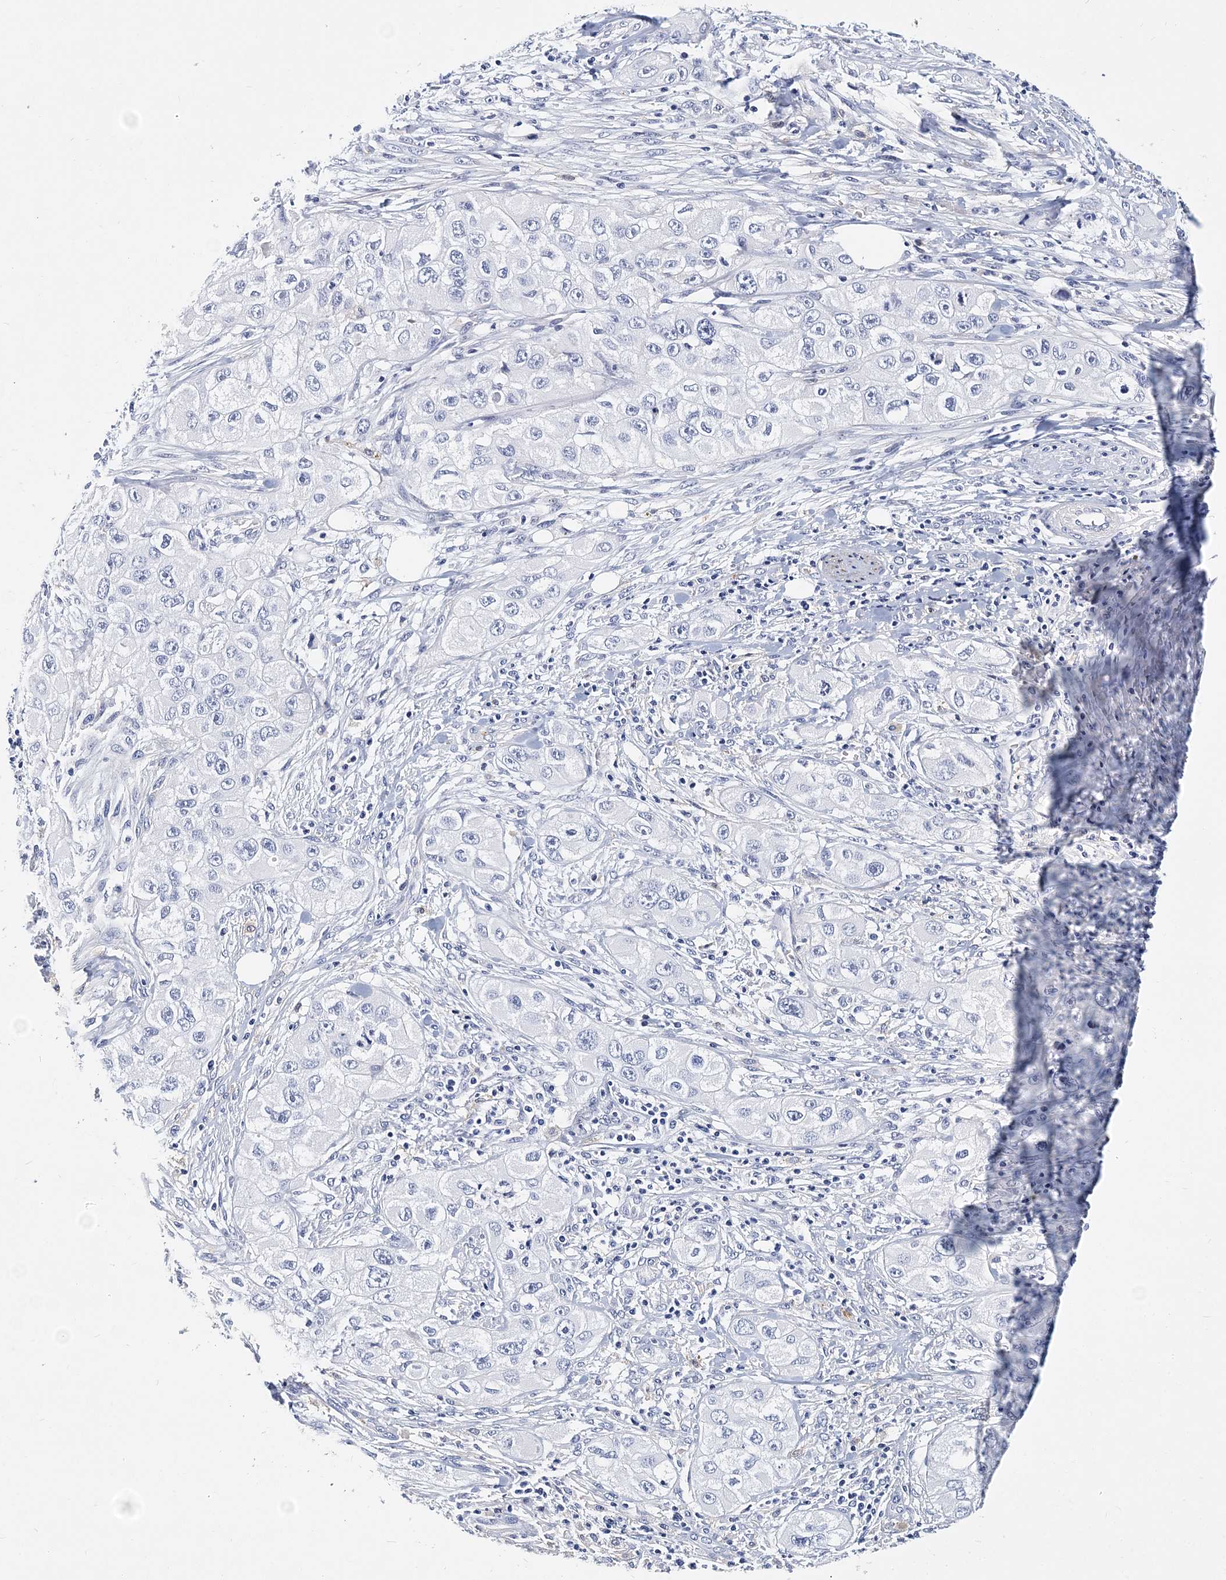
{"staining": {"intensity": "negative", "quantity": "none", "location": "none"}, "tissue": "skin cancer", "cell_type": "Tumor cells", "image_type": "cancer", "snomed": [{"axis": "morphology", "description": "Squamous cell carcinoma, NOS"}, {"axis": "topography", "description": "Skin"}, {"axis": "topography", "description": "Subcutis"}], "caption": "This is a image of immunohistochemistry (IHC) staining of skin squamous cell carcinoma, which shows no positivity in tumor cells.", "gene": "ITGA2B", "patient": {"sex": "male", "age": 73}}